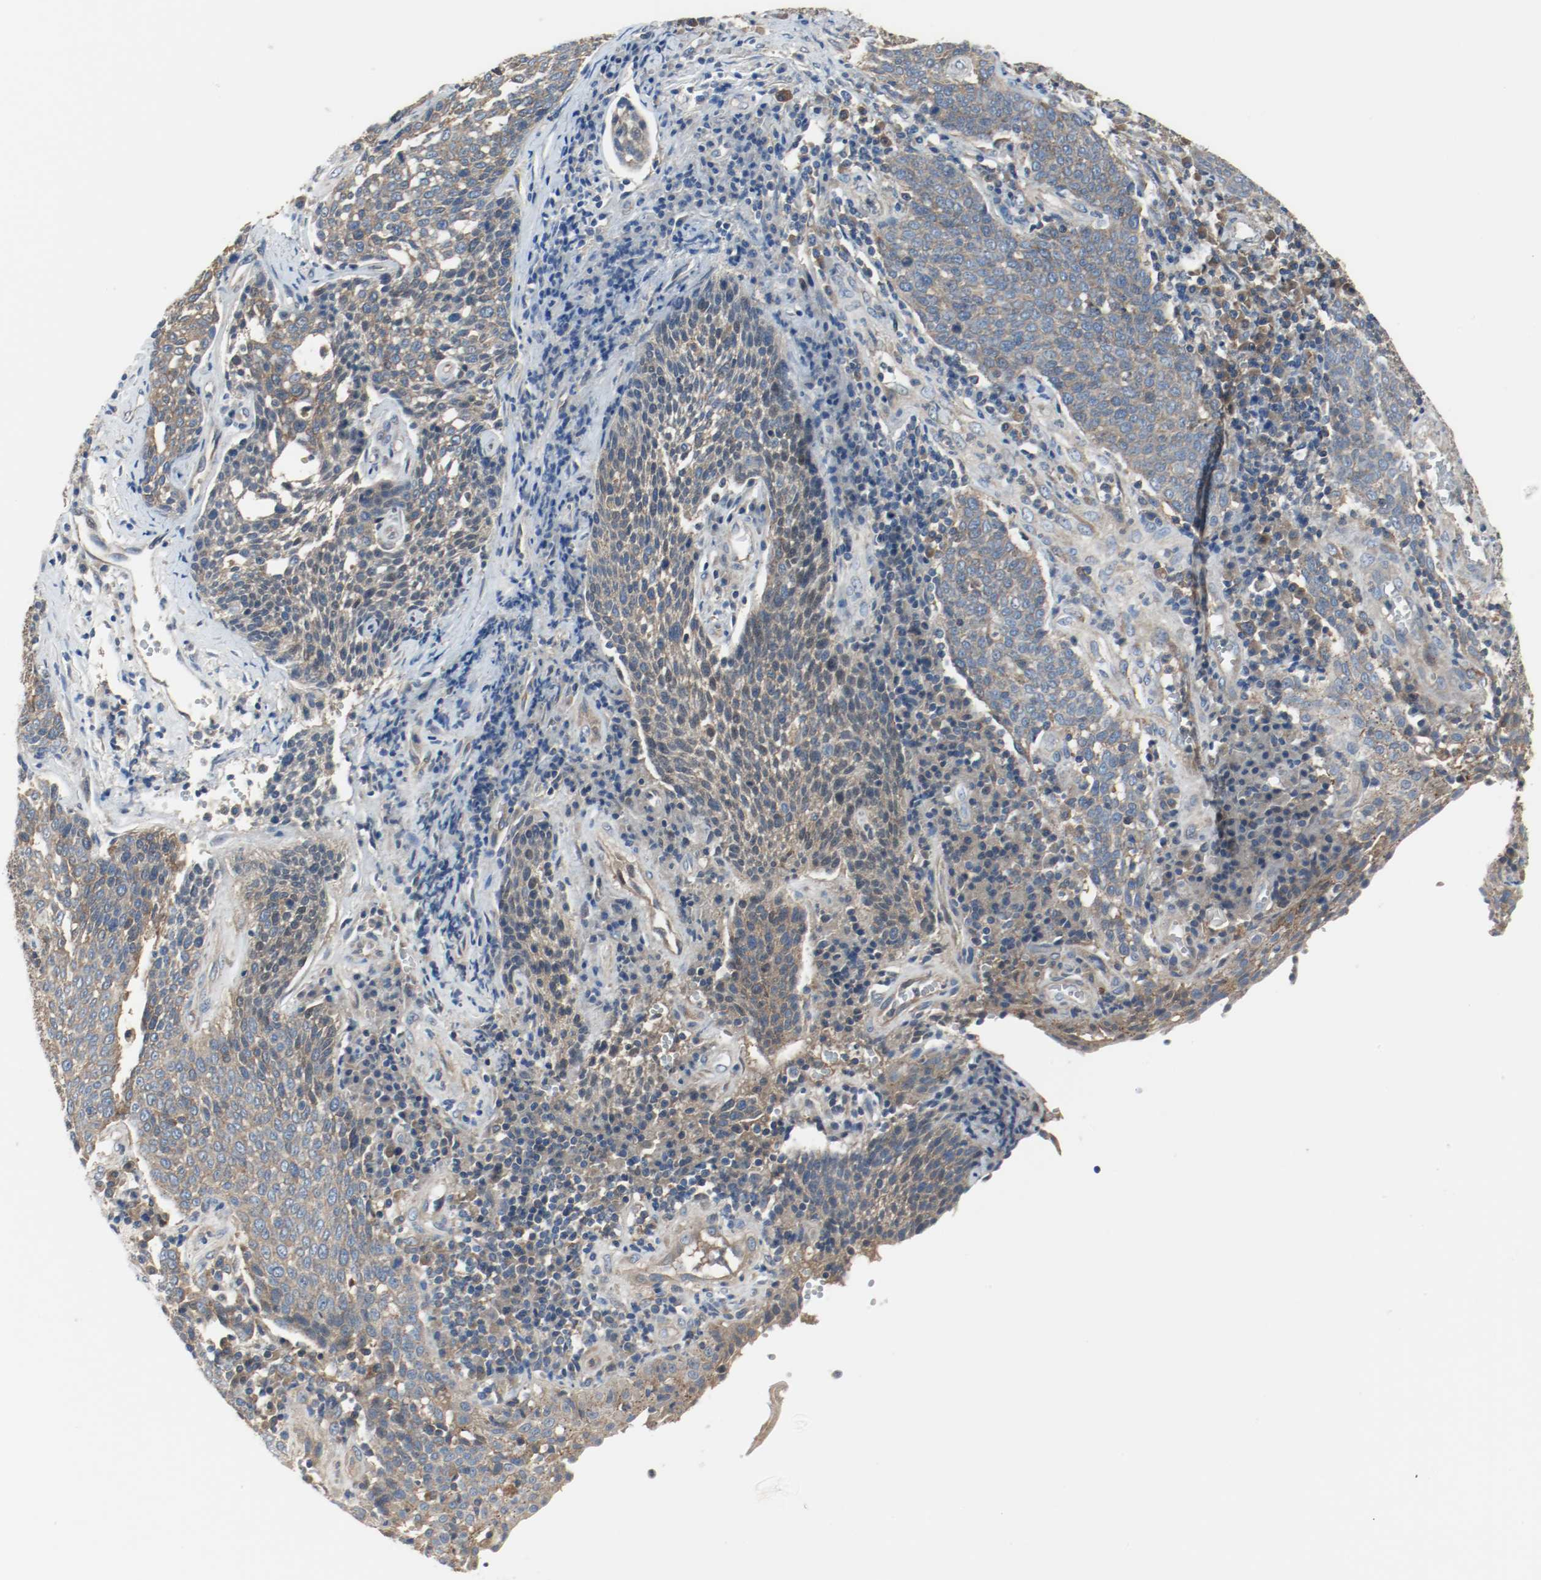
{"staining": {"intensity": "moderate", "quantity": ">75%", "location": "cytoplasmic/membranous"}, "tissue": "cervical cancer", "cell_type": "Tumor cells", "image_type": "cancer", "snomed": [{"axis": "morphology", "description": "Squamous cell carcinoma, NOS"}, {"axis": "topography", "description": "Cervix"}], "caption": "Protein analysis of cervical cancer tissue demonstrates moderate cytoplasmic/membranous expression in approximately >75% of tumor cells.", "gene": "HGS", "patient": {"sex": "female", "age": 34}}